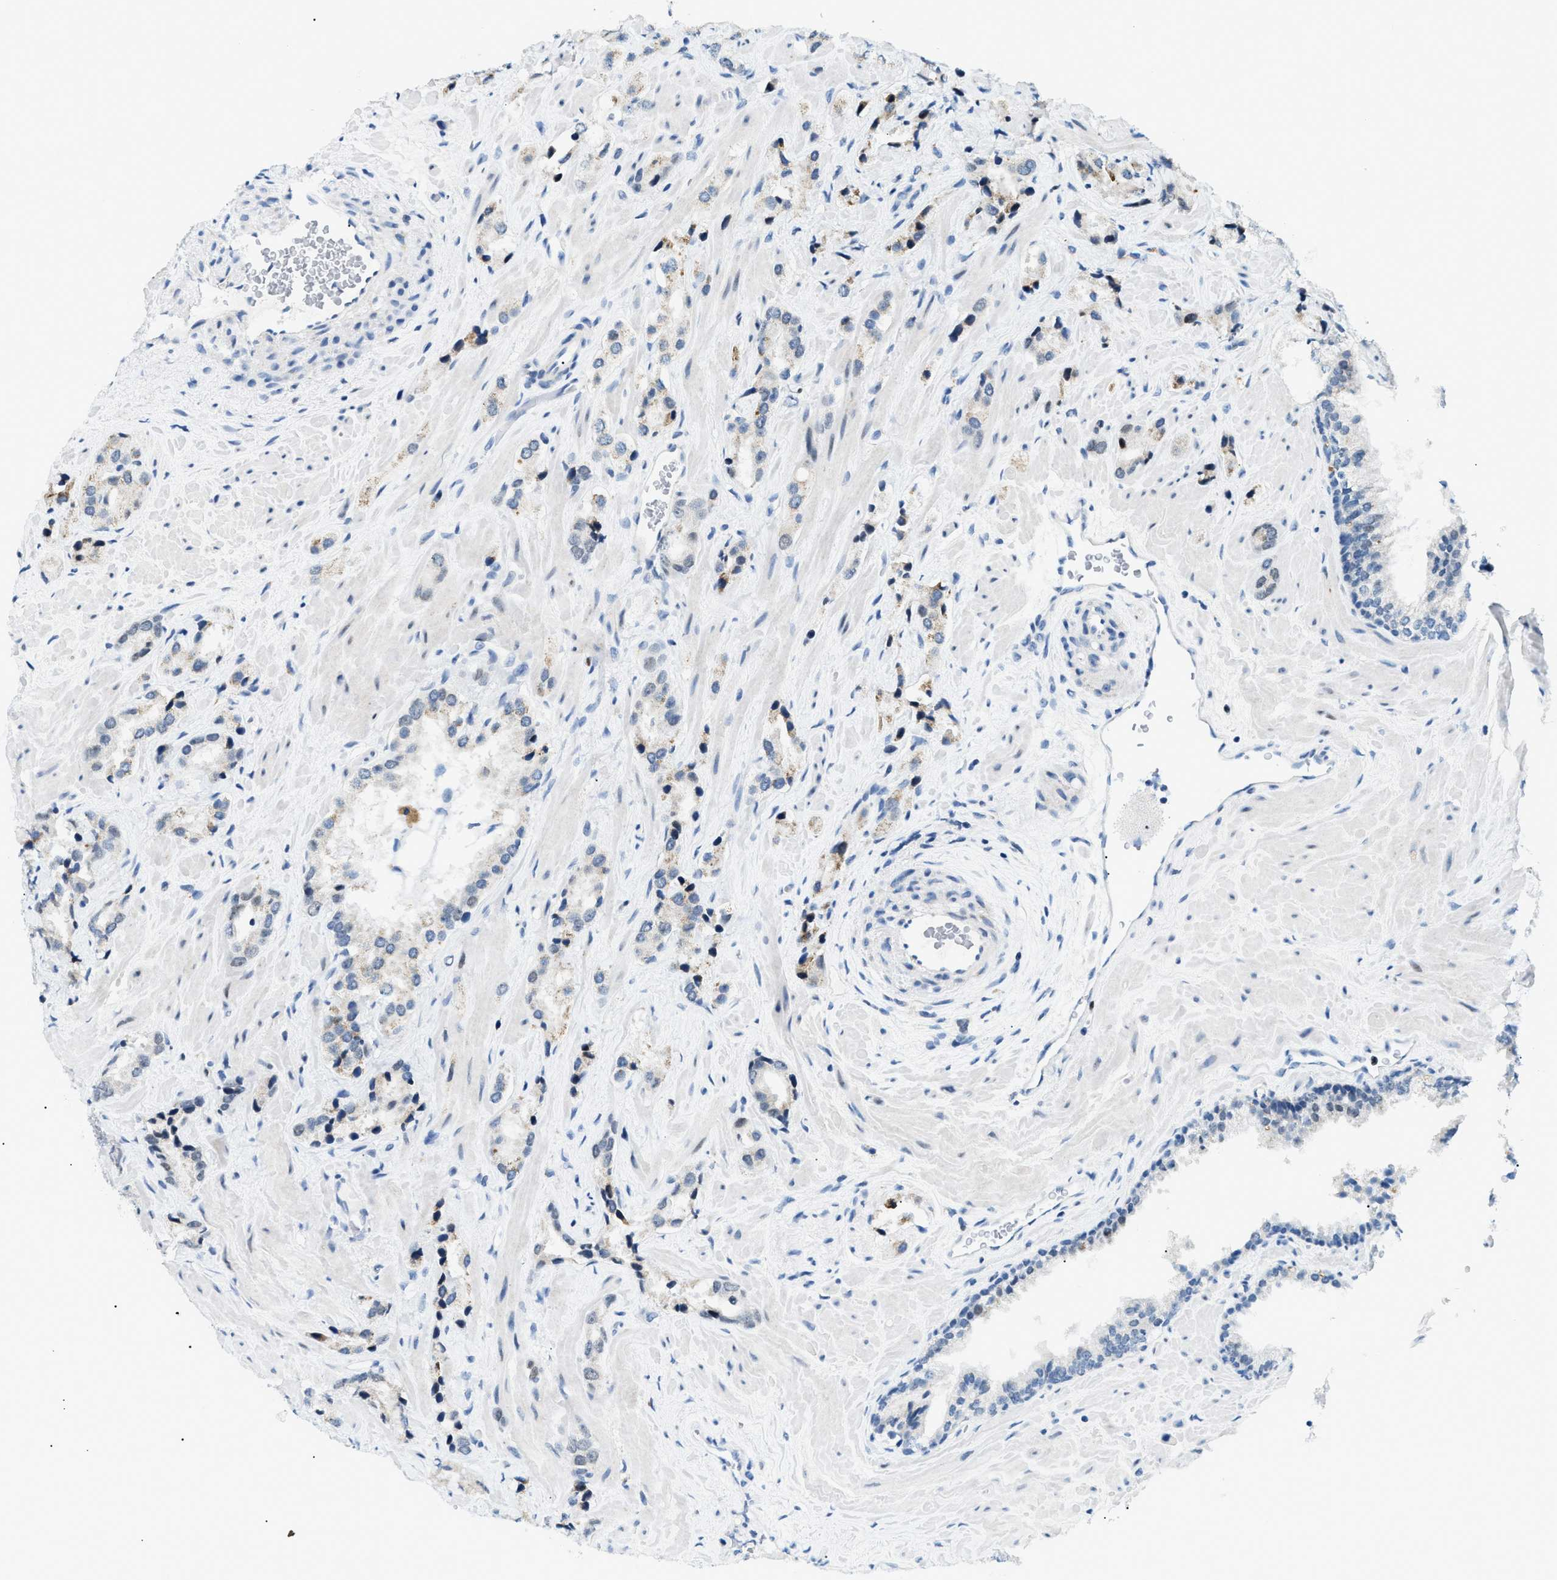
{"staining": {"intensity": "weak", "quantity": "<25%", "location": "nuclear"}, "tissue": "prostate cancer", "cell_type": "Tumor cells", "image_type": "cancer", "snomed": [{"axis": "morphology", "description": "Adenocarcinoma, High grade"}, {"axis": "topography", "description": "Prostate"}], "caption": "Immunohistochemistry (IHC) micrograph of high-grade adenocarcinoma (prostate) stained for a protein (brown), which reveals no staining in tumor cells.", "gene": "SMARCC1", "patient": {"sex": "male", "age": 64}}